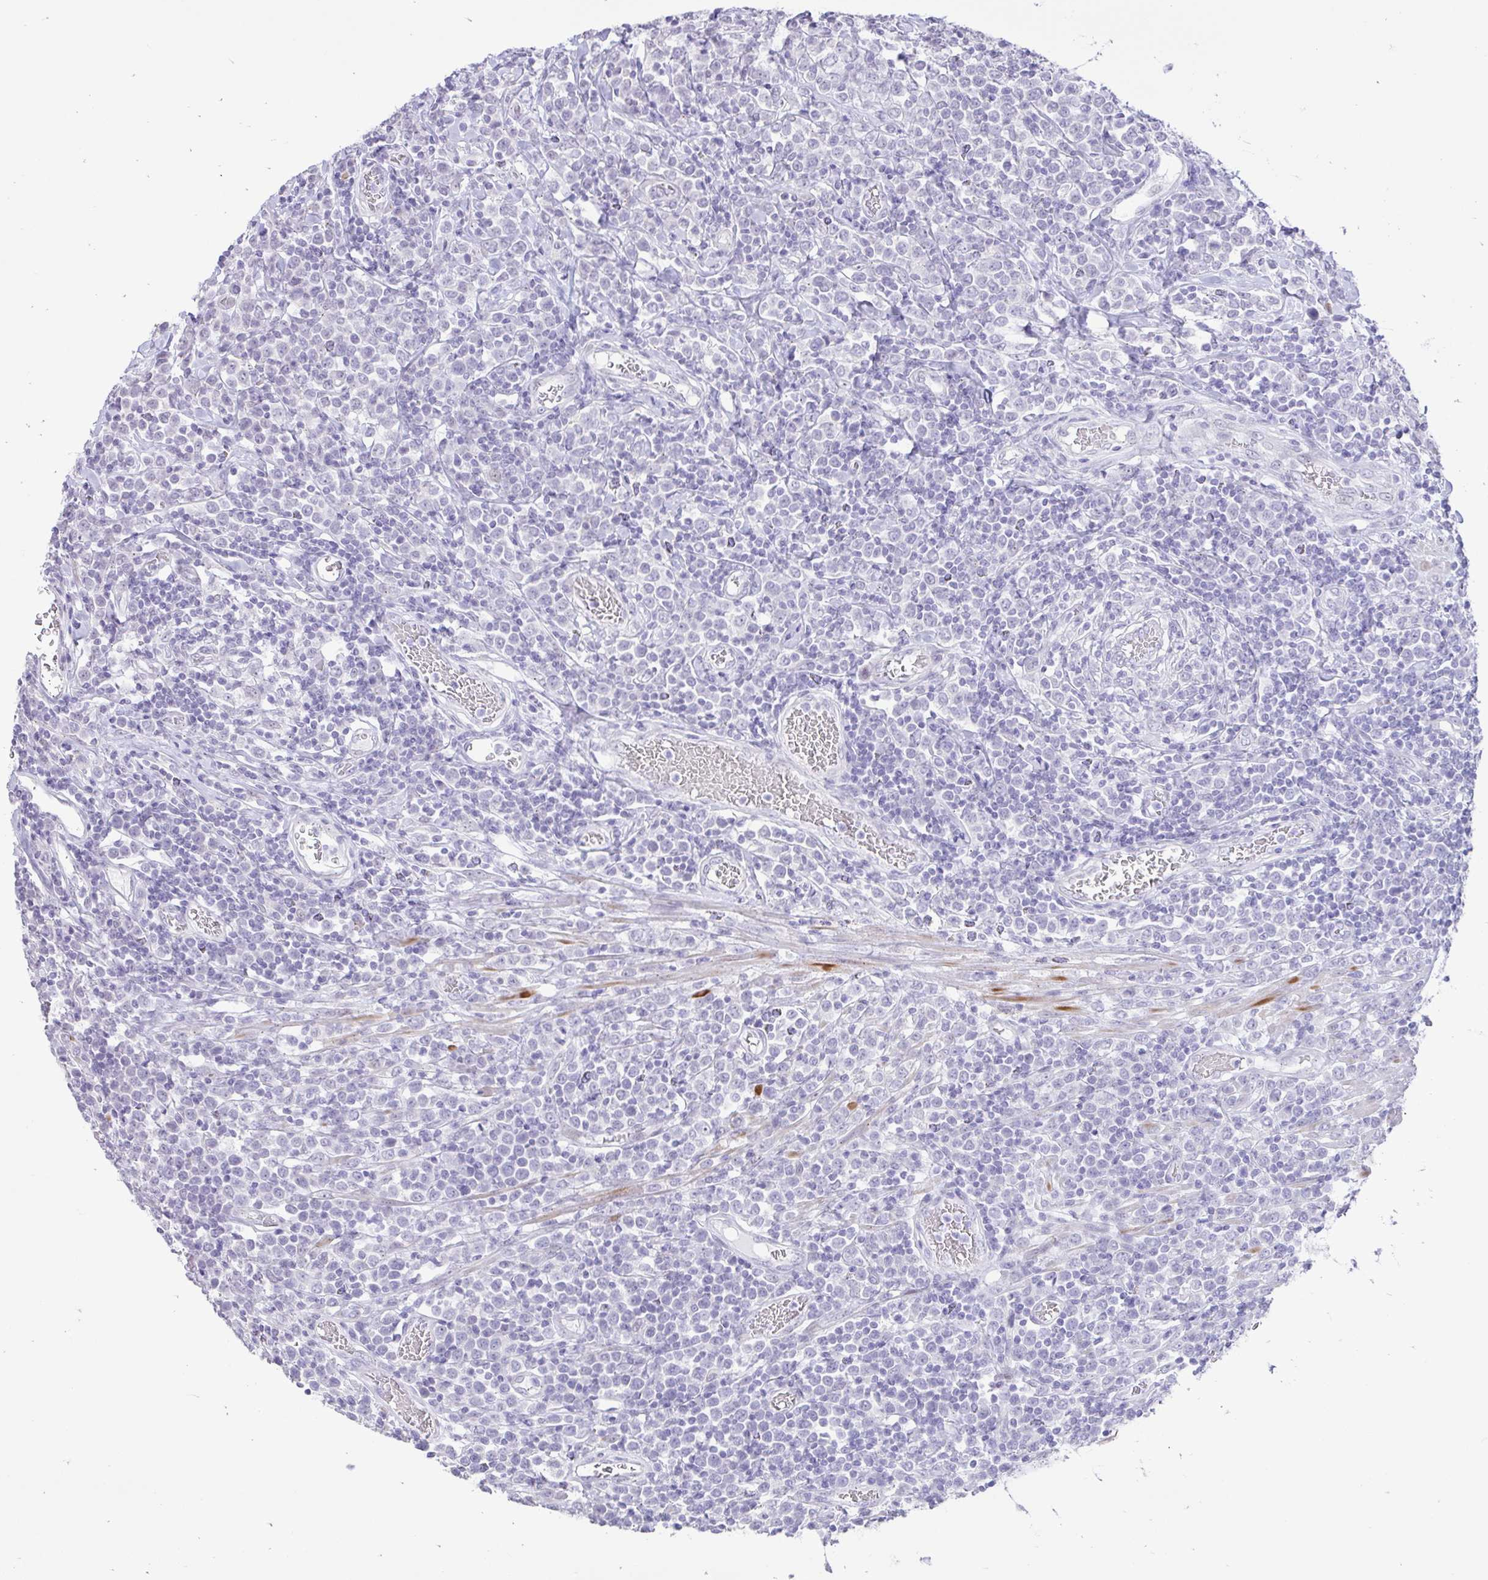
{"staining": {"intensity": "negative", "quantity": "none", "location": "none"}, "tissue": "lymphoma", "cell_type": "Tumor cells", "image_type": "cancer", "snomed": [{"axis": "morphology", "description": "Malignant lymphoma, non-Hodgkin's type, High grade"}, {"axis": "topography", "description": "Soft tissue"}], "caption": "Immunohistochemical staining of human lymphoma exhibits no significant staining in tumor cells.", "gene": "REEP1", "patient": {"sex": "female", "age": 56}}